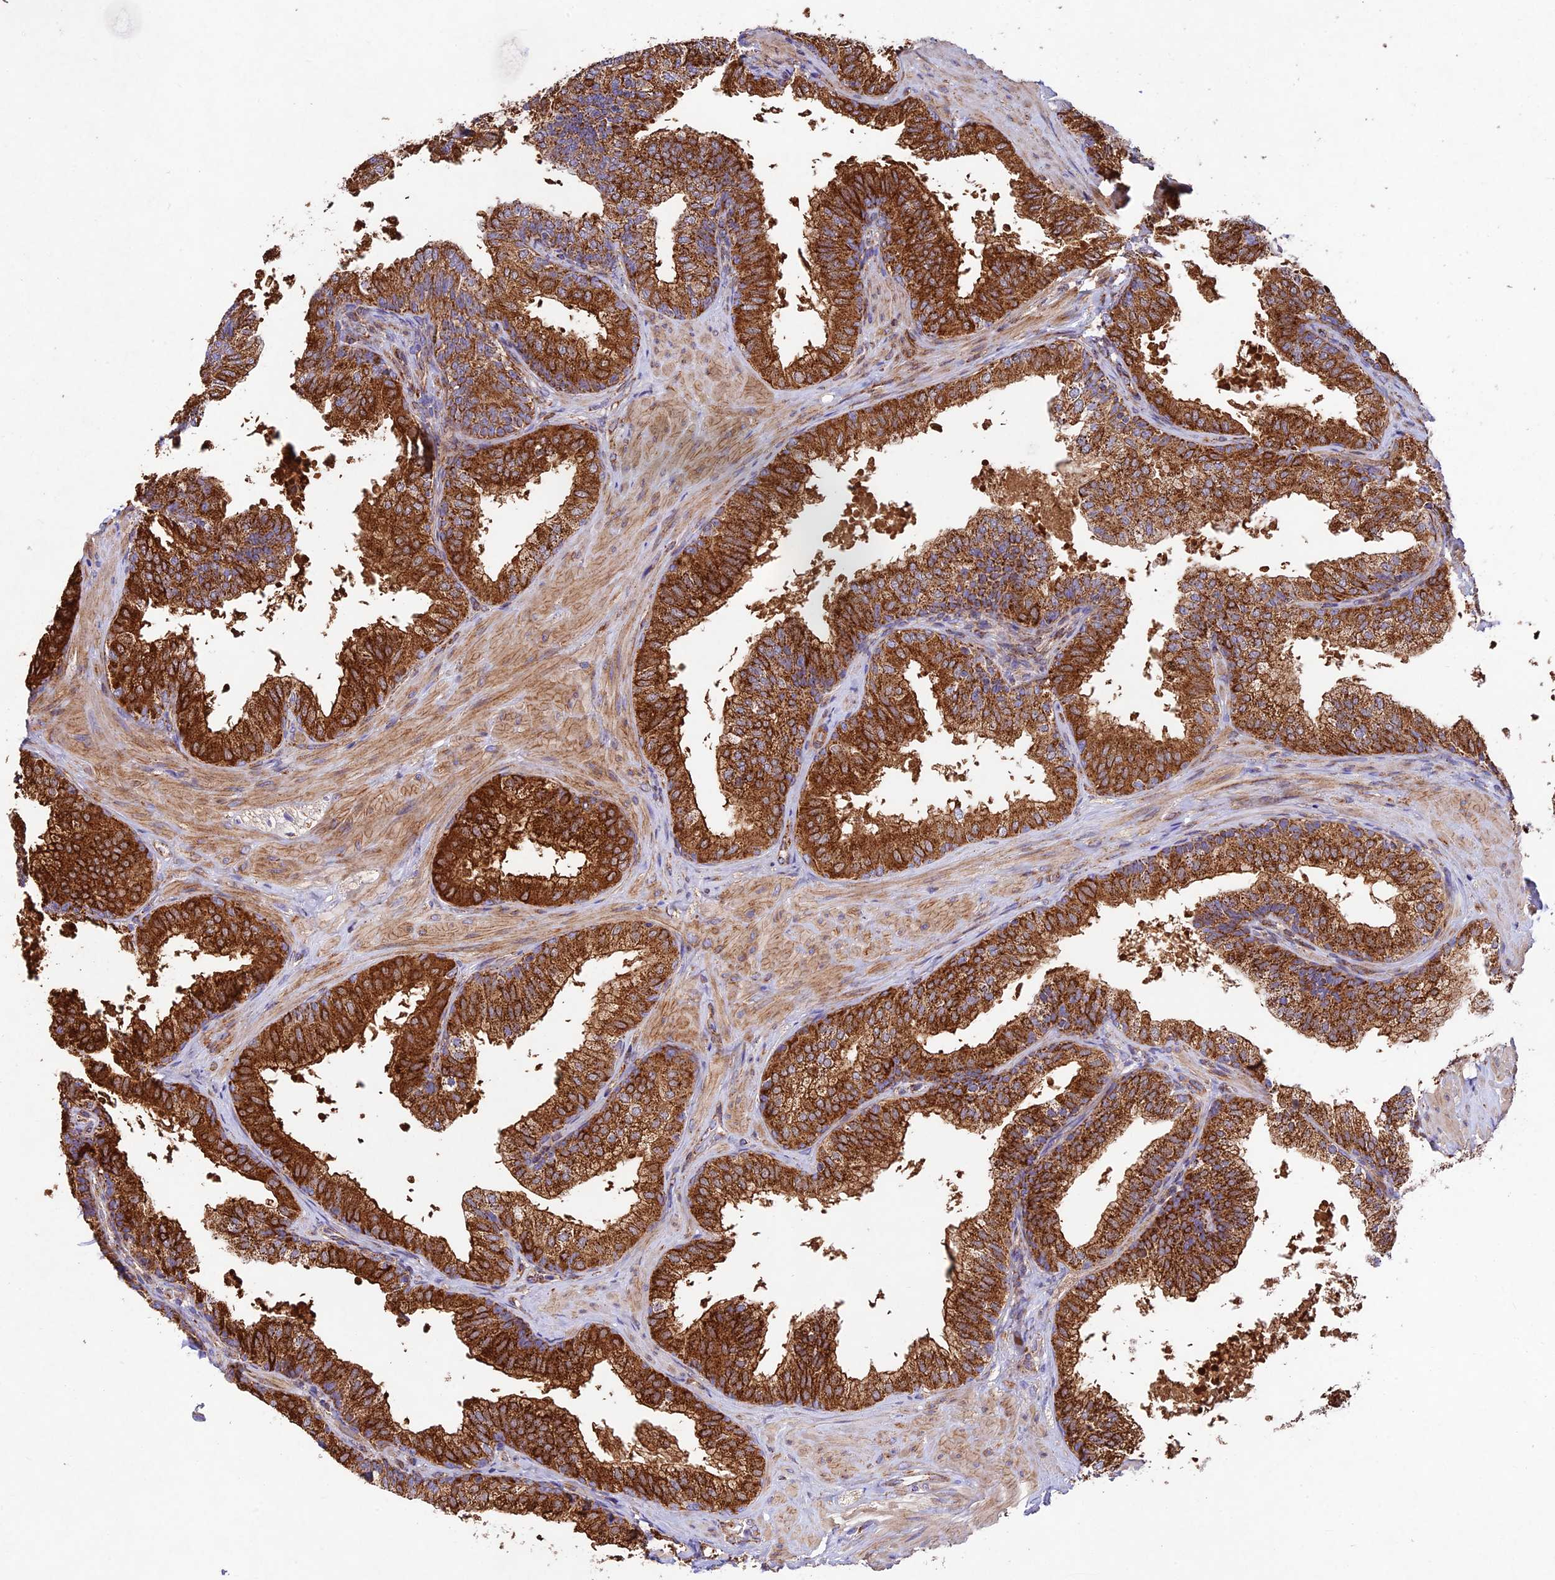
{"staining": {"intensity": "strong", "quantity": ">75%", "location": "cytoplasmic/membranous"}, "tissue": "prostate", "cell_type": "Glandular cells", "image_type": "normal", "snomed": [{"axis": "morphology", "description": "Normal tissue, NOS"}, {"axis": "topography", "description": "Prostate"}], "caption": "Protein staining of normal prostate displays strong cytoplasmic/membranous positivity in approximately >75% of glandular cells. The staining was performed using DAB (3,3'-diaminobenzidine), with brown indicating positive protein expression. Nuclei are stained blue with hematoxylin.", "gene": "KHDC3L", "patient": {"sex": "male", "age": 60}}